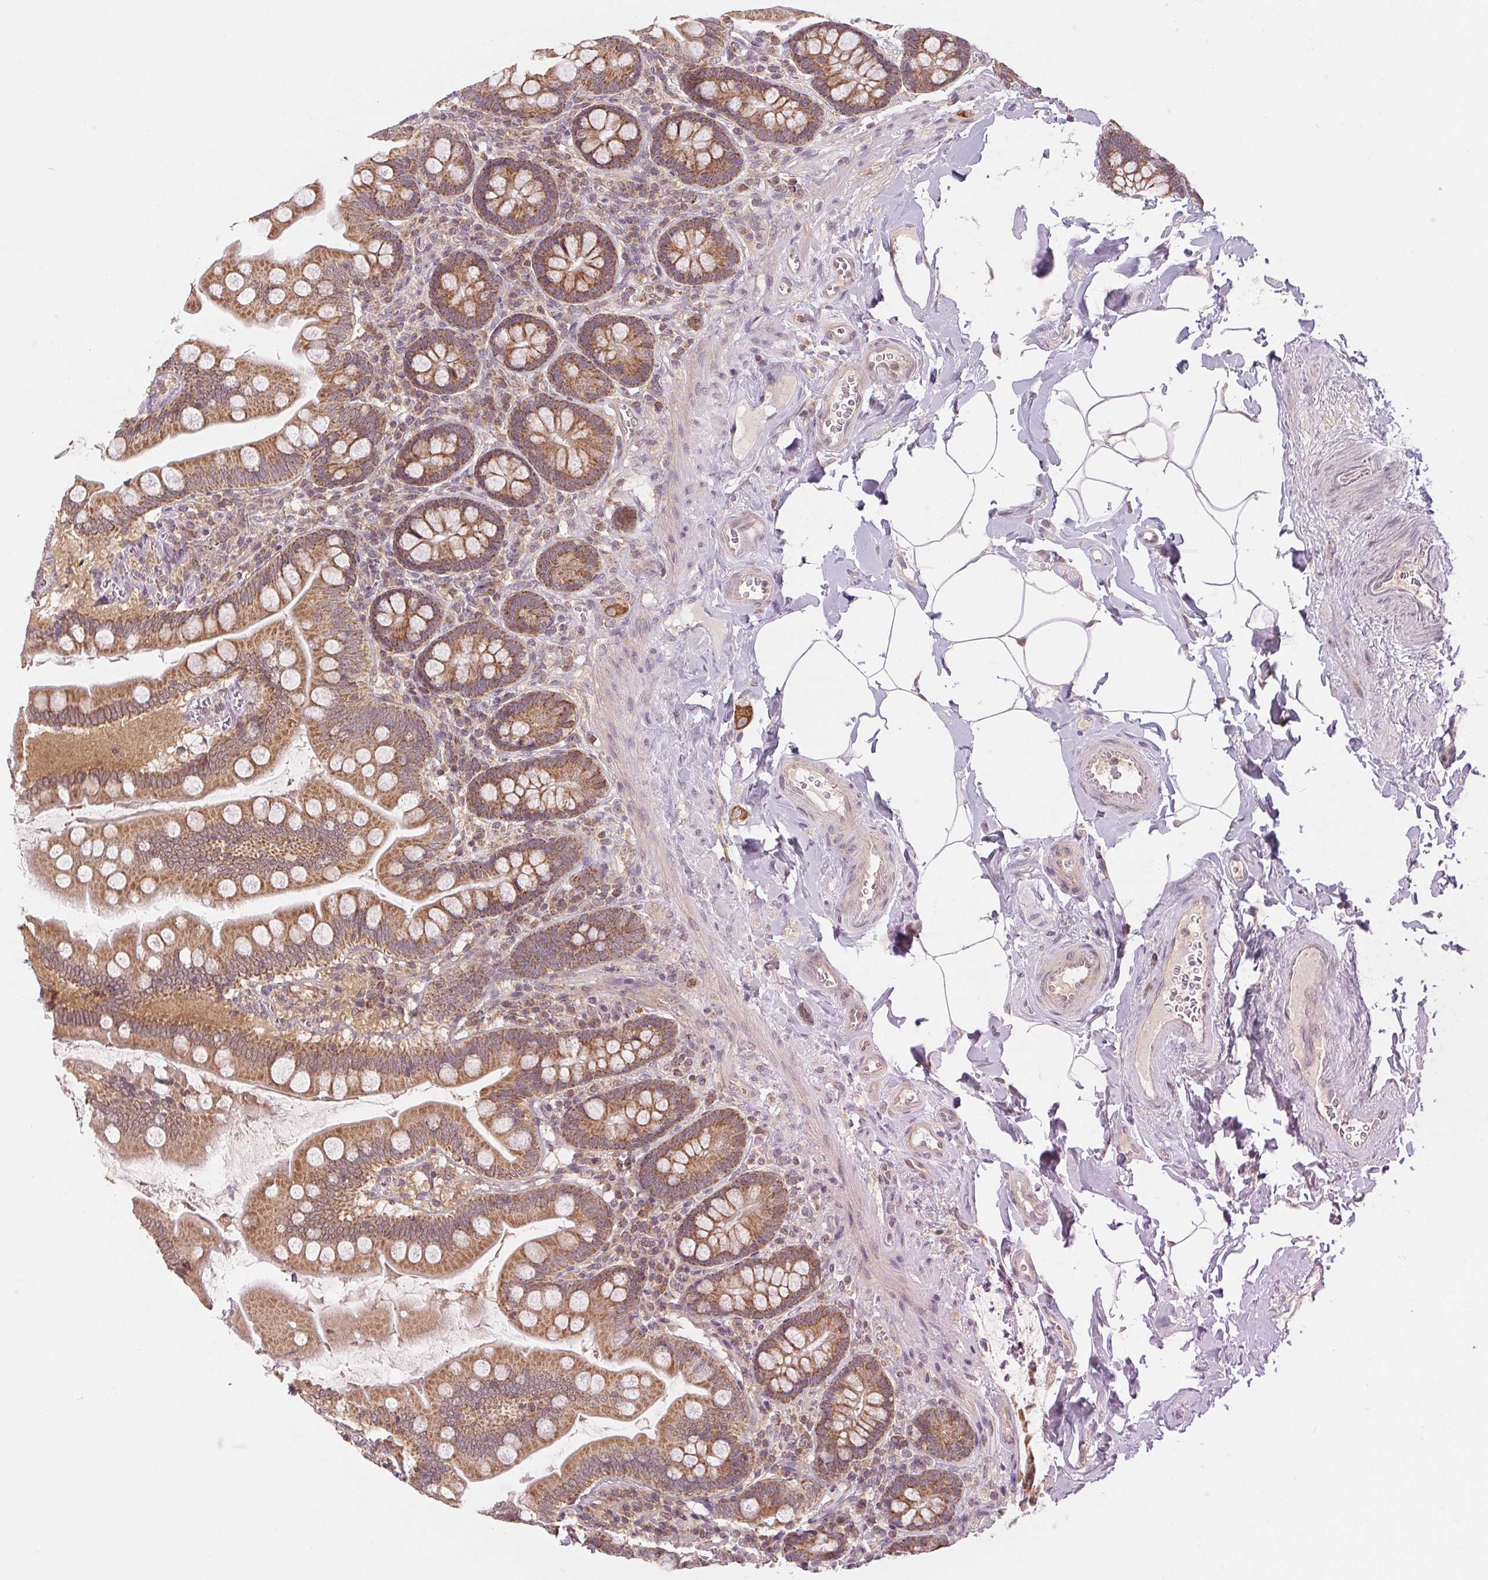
{"staining": {"intensity": "moderate", "quantity": ">75%", "location": "cytoplasmic/membranous"}, "tissue": "small intestine", "cell_type": "Glandular cells", "image_type": "normal", "snomed": [{"axis": "morphology", "description": "Normal tissue, NOS"}, {"axis": "topography", "description": "Small intestine"}], "caption": "A high-resolution image shows immunohistochemistry (IHC) staining of normal small intestine, which reveals moderate cytoplasmic/membranous expression in about >75% of glandular cells.", "gene": "MAP3K5", "patient": {"sex": "female", "age": 56}}